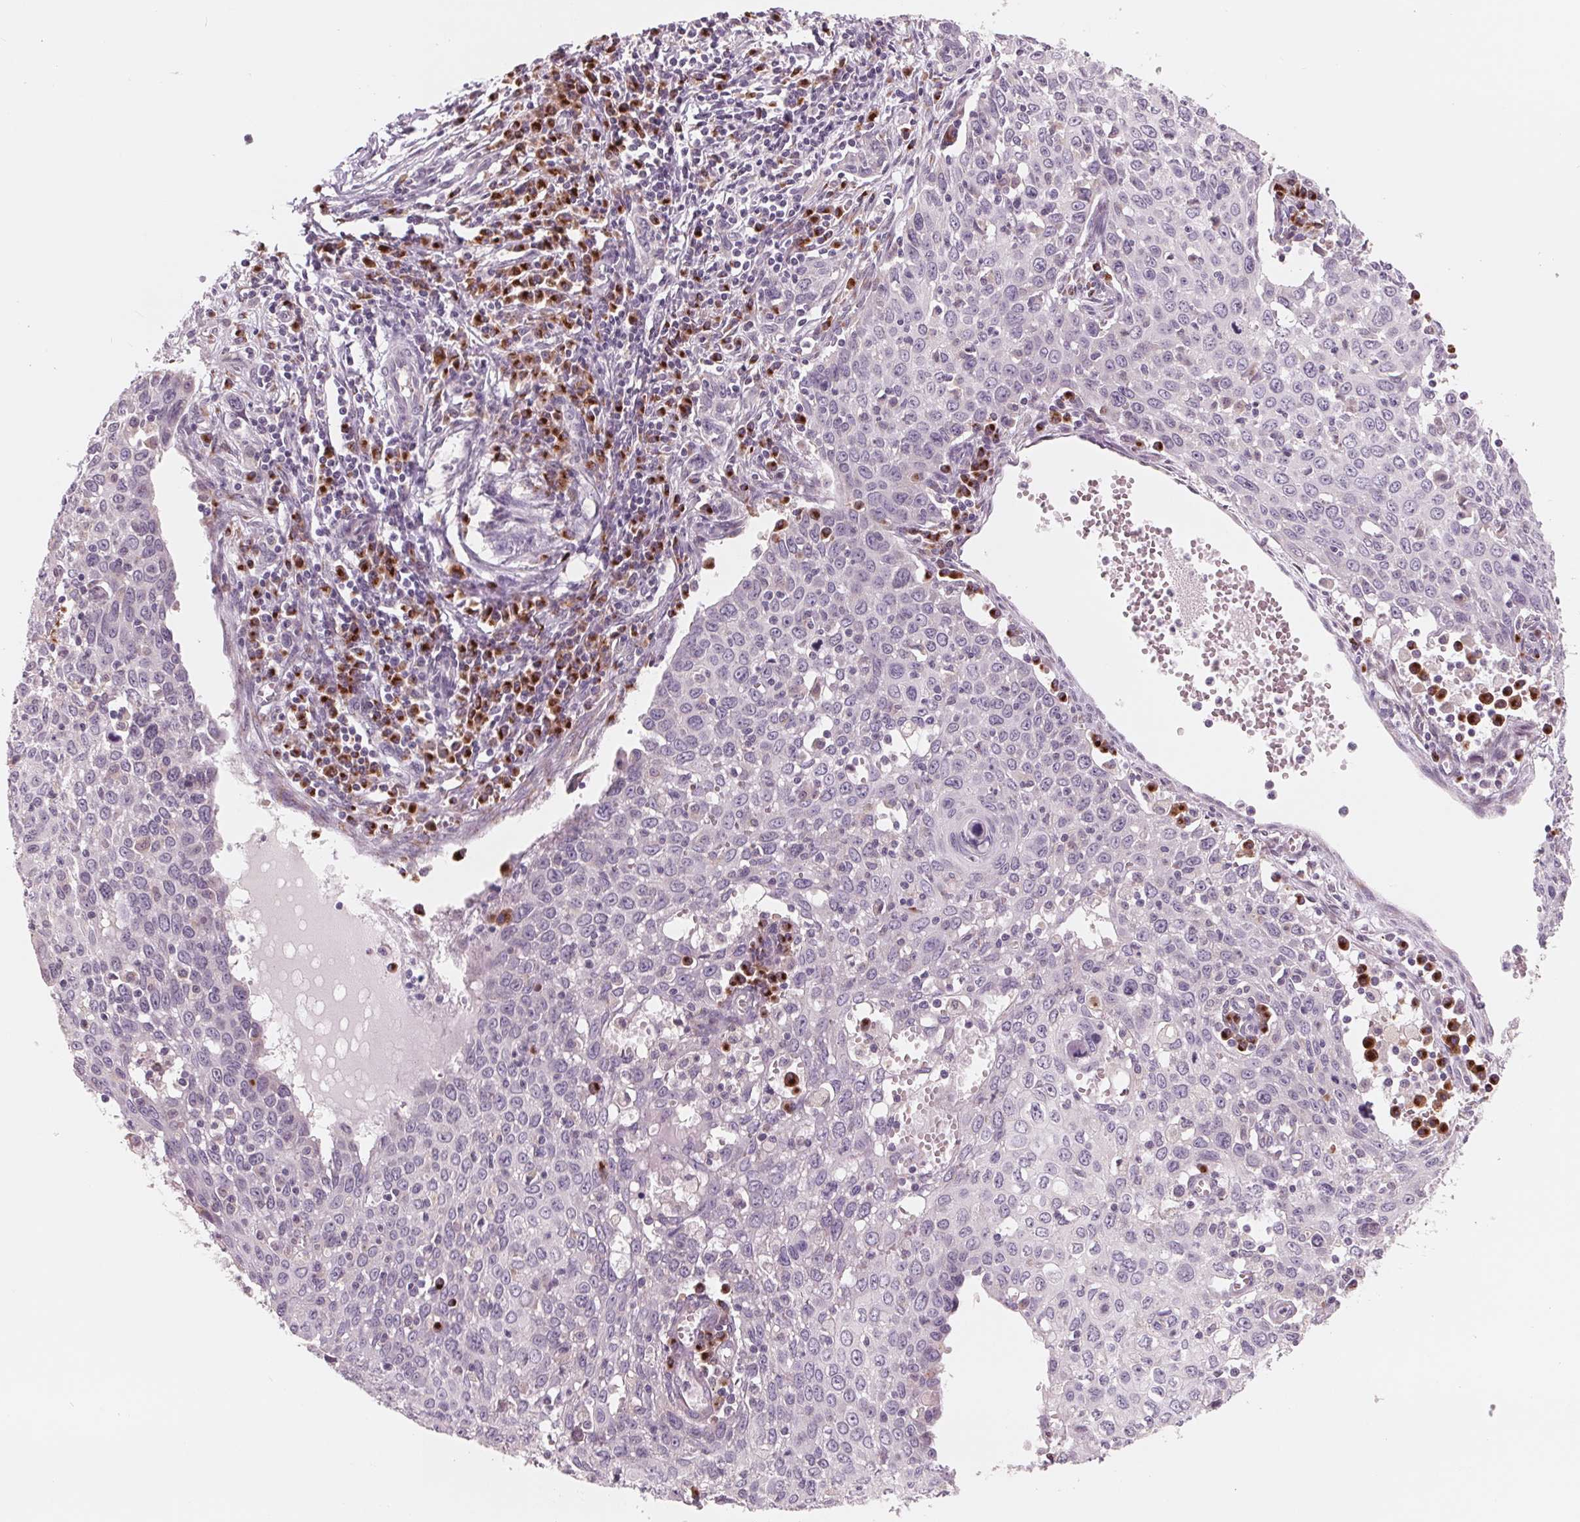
{"staining": {"intensity": "negative", "quantity": "none", "location": "none"}, "tissue": "cervical cancer", "cell_type": "Tumor cells", "image_type": "cancer", "snomed": [{"axis": "morphology", "description": "Squamous cell carcinoma, NOS"}, {"axis": "topography", "description": "Cervix"}], "caption": "An IHC photomicrograph of cervical squamous cell carcinoma is shown. There is no staining in tumor cells of cervical squamous cell carcinoma.", "gene": "IL9R", "patient": {"sex": "female", "age": 38}}